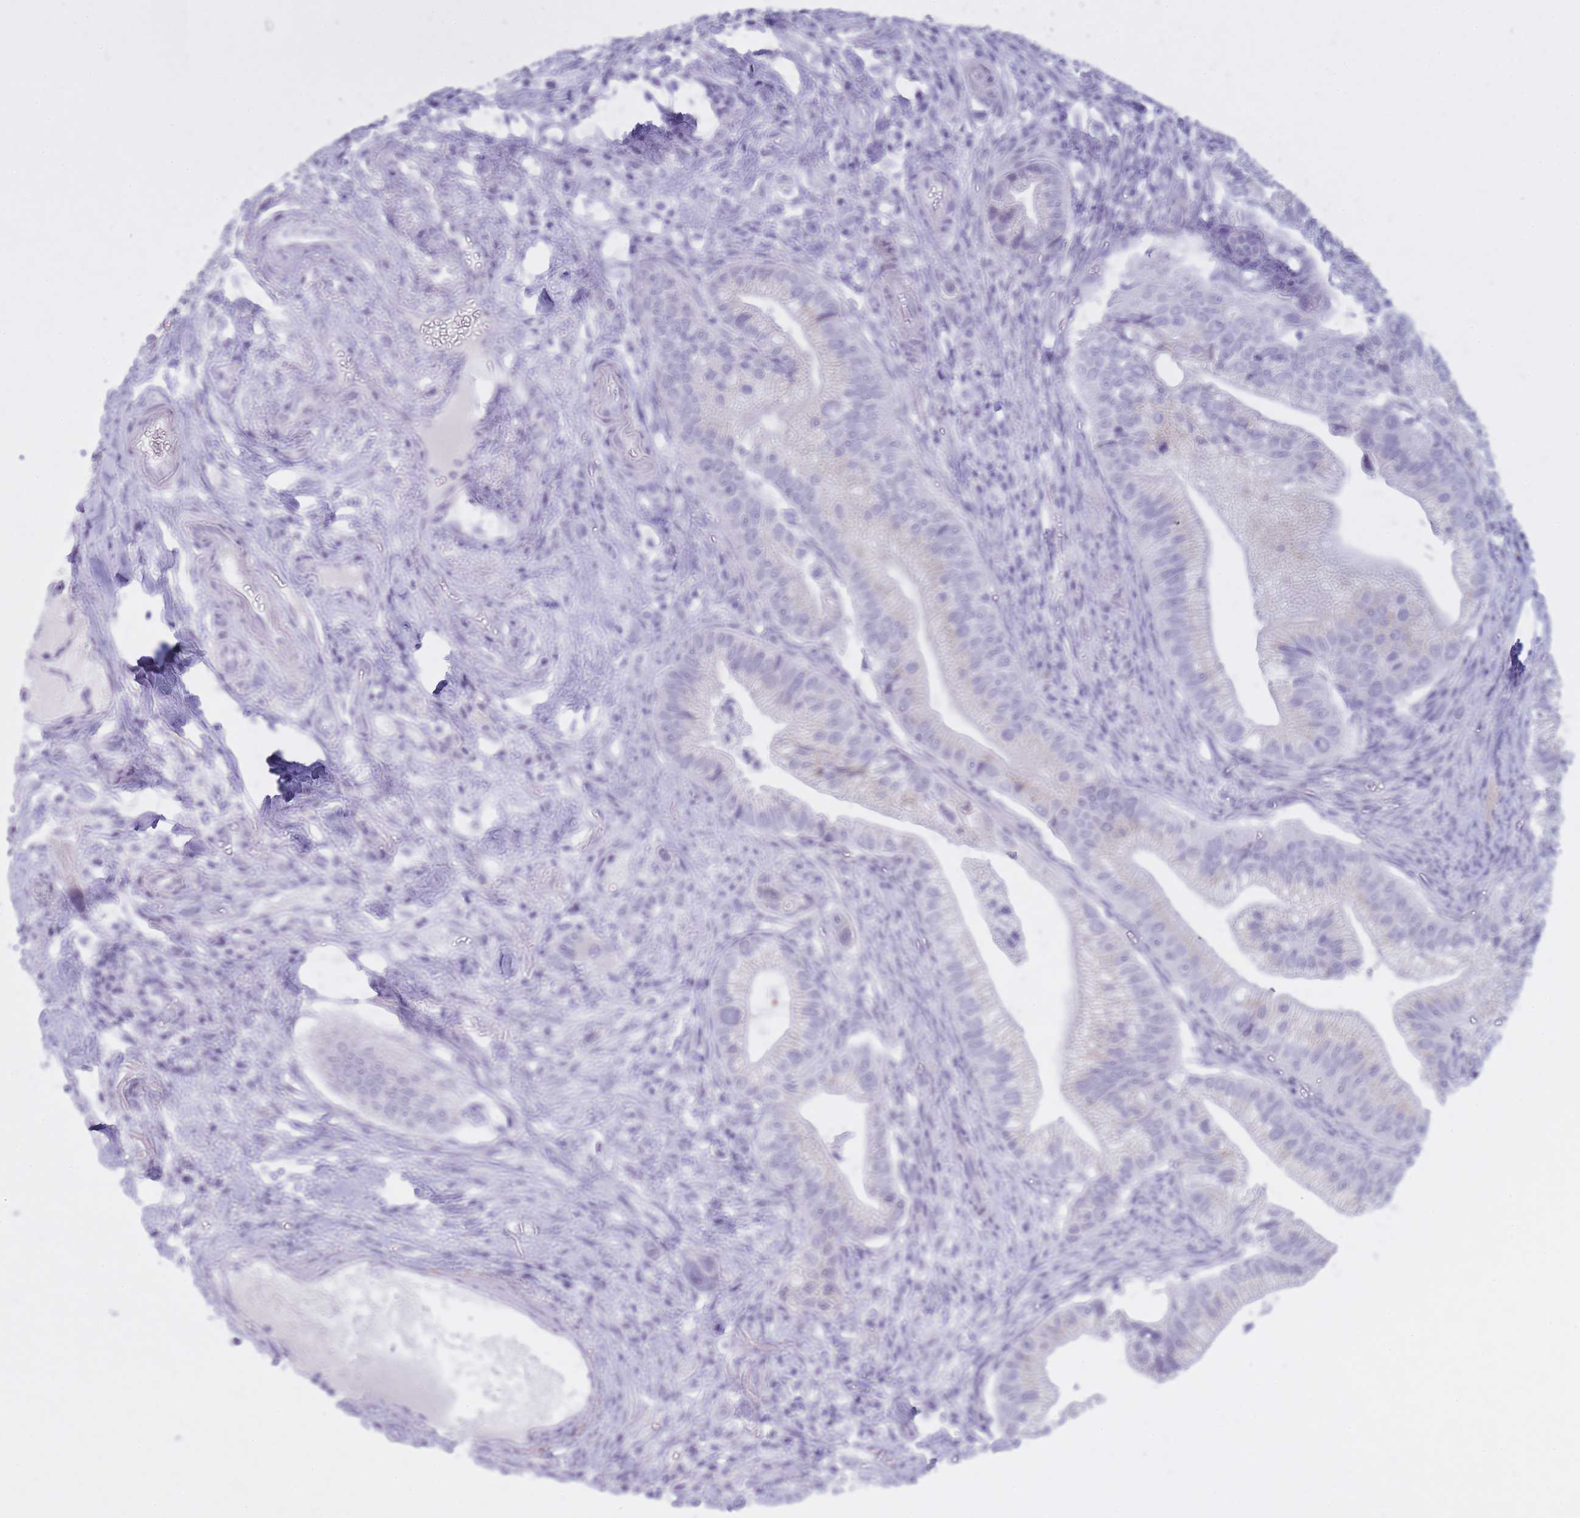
{"staining": {"intensity": "negative", "quantity": "none", "location": "none"}, "tissue": "pancreatic cancer", "cell_type": "Tumor cells", "image_type": "cancer", "snomed": [{"axis": "morphology", "description": "Adenocarcinoma, NOS"}, {"axis": "topography", "description": "Pancreas"}], "caption": "Pancreatic adenocarcinoma was stained to show a protein in brown. There is no significant staining in tumor cells.", "gene": "GOLGA6D", "patient": {"sex": "male", "age": 70}}